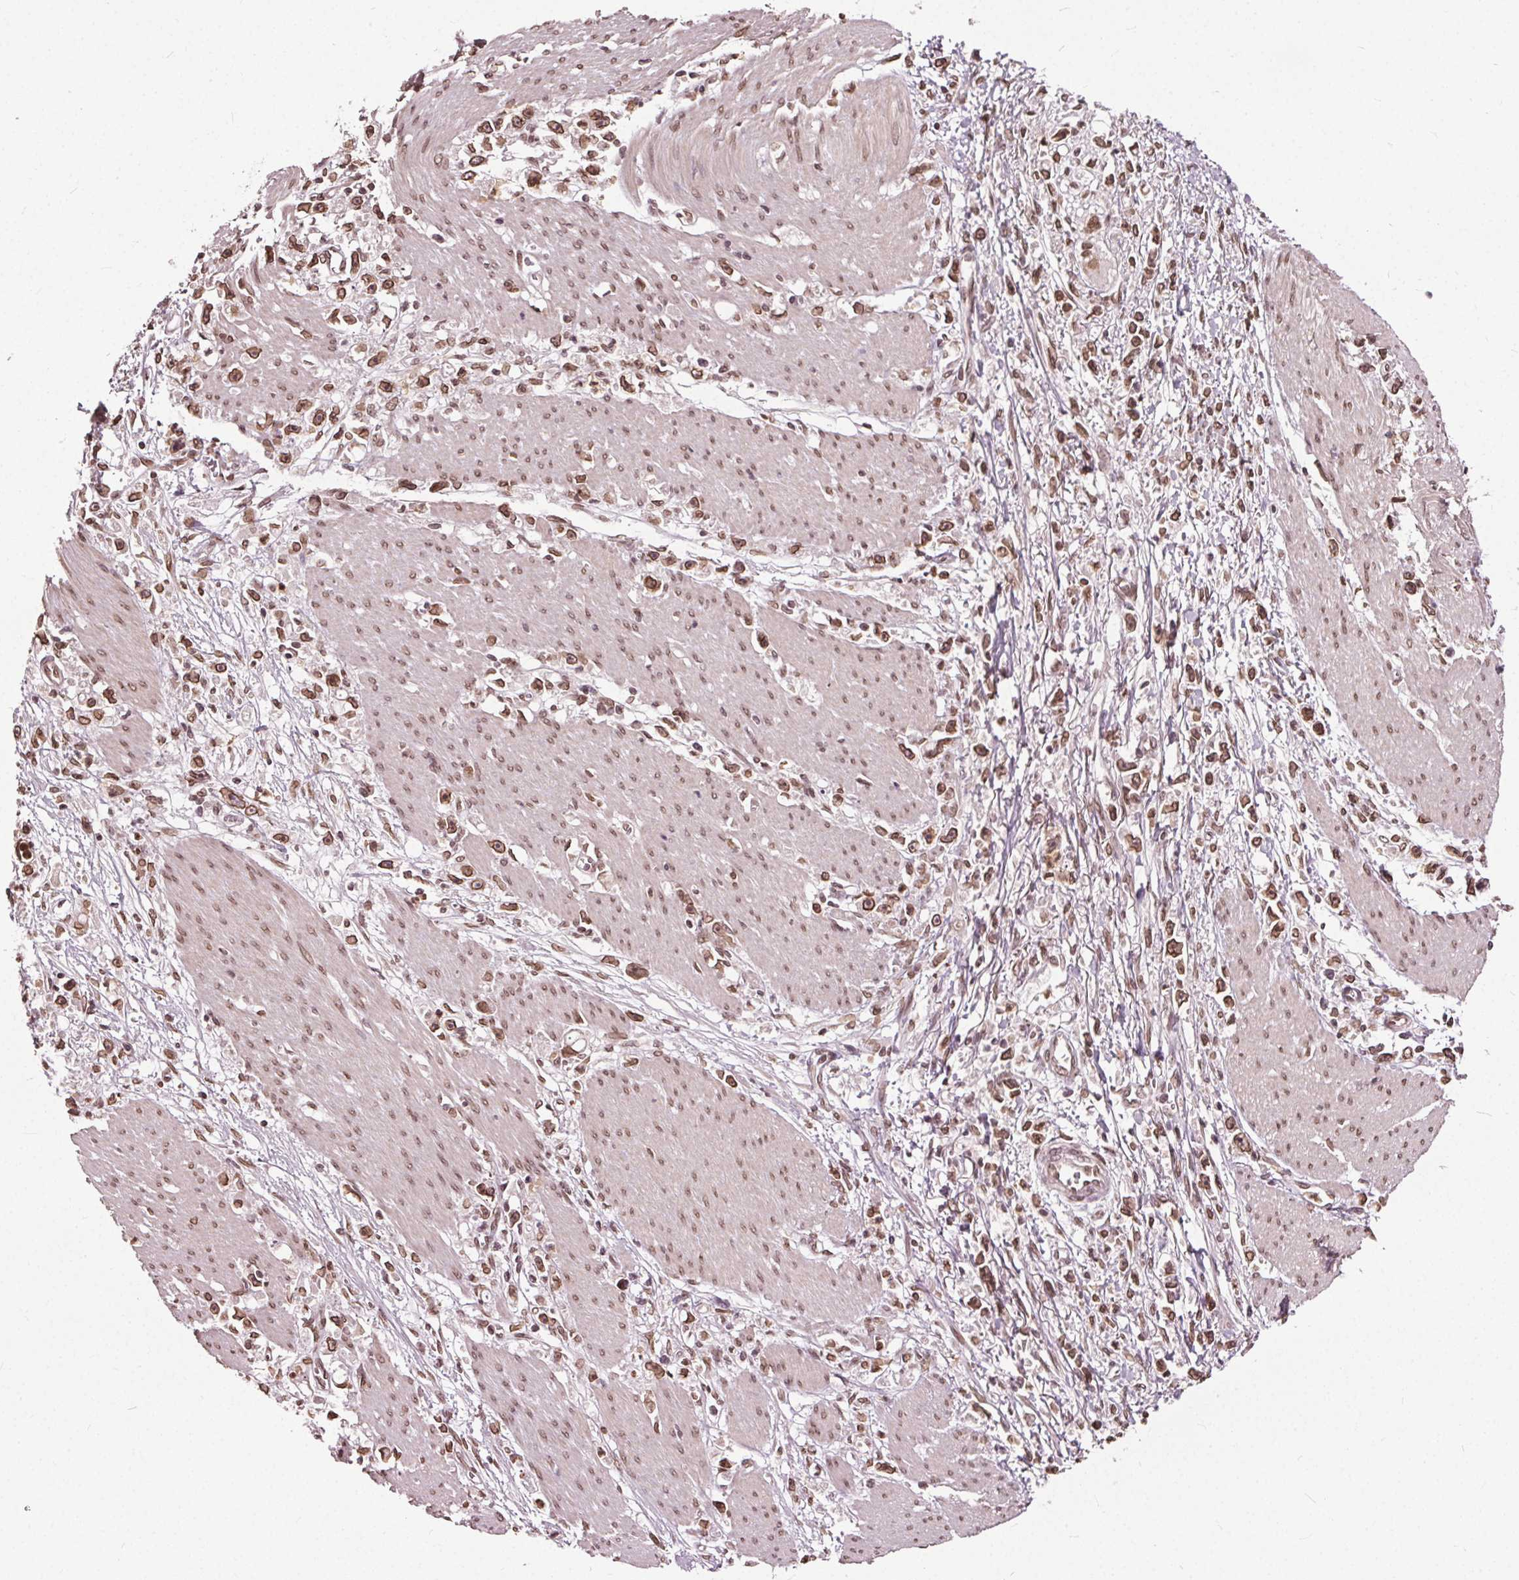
{"staining": {"intensity": "moderate", "quantity": ">75%", "location": "cytoplasmic/membranous,nuclear"}, "tissue": "stomach cancer", "cell_type": "Tumor cells", "image_type": "cancer", "snomed": [{"axis": "morphology", "description": "Adenocarcinoma, NOS"}, {"axis": "topography", "description": "Stomach"}], "caption": "Immunohistochemical staining of human stomach adenocarcinoma exhibits medium levels of moderate cytoplasmic/membranous and nuclear protein positivity in about >75% of tumor cells. The staining was performed using DAB (3,3'-diaminobenzidine), with brown indicating positive protein expression. Nuclei are stained blue with hematoxylin.", "gene": "TTC39C", "patient": {"sex": "female", "age": 59}}